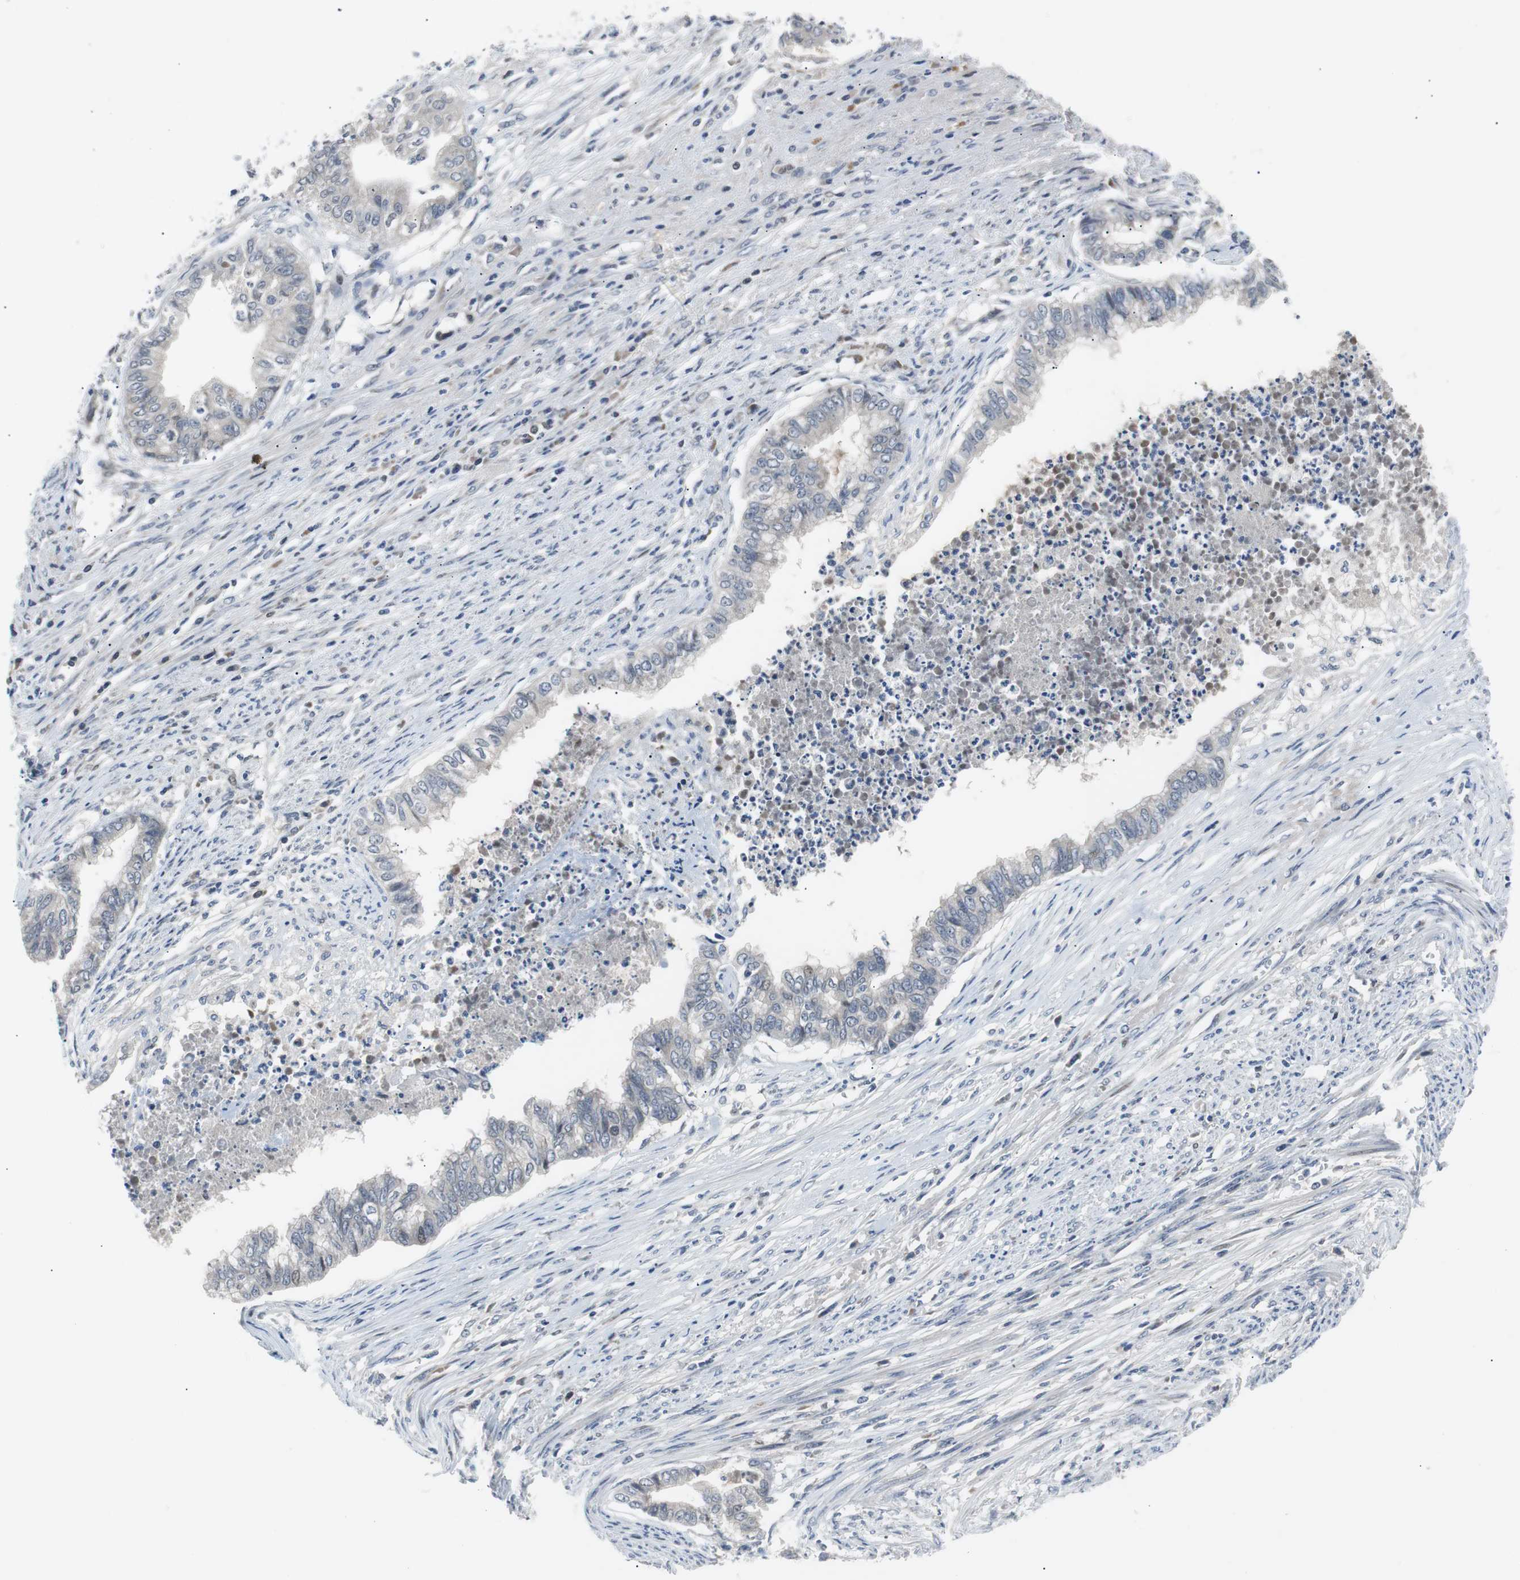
{"staining": {"intensity": "weak", "quantity": "<25%", "location": "nuclear"}, "tissue": "endometrial cancer", "cell_type": "Tumor cells", "image_type": "cancer", "snomed": [{"axis": "morphology", "description": "Adenocarcinoma, NOS"}, {"axis": "topography", "description": "Endometrium"}], "caption": "Tumor cells are negative for protein expression in human adenocarcinoma (endometrial).", "gene": "MAP2K4", "patient": {"sex": "female", "age": 79}}